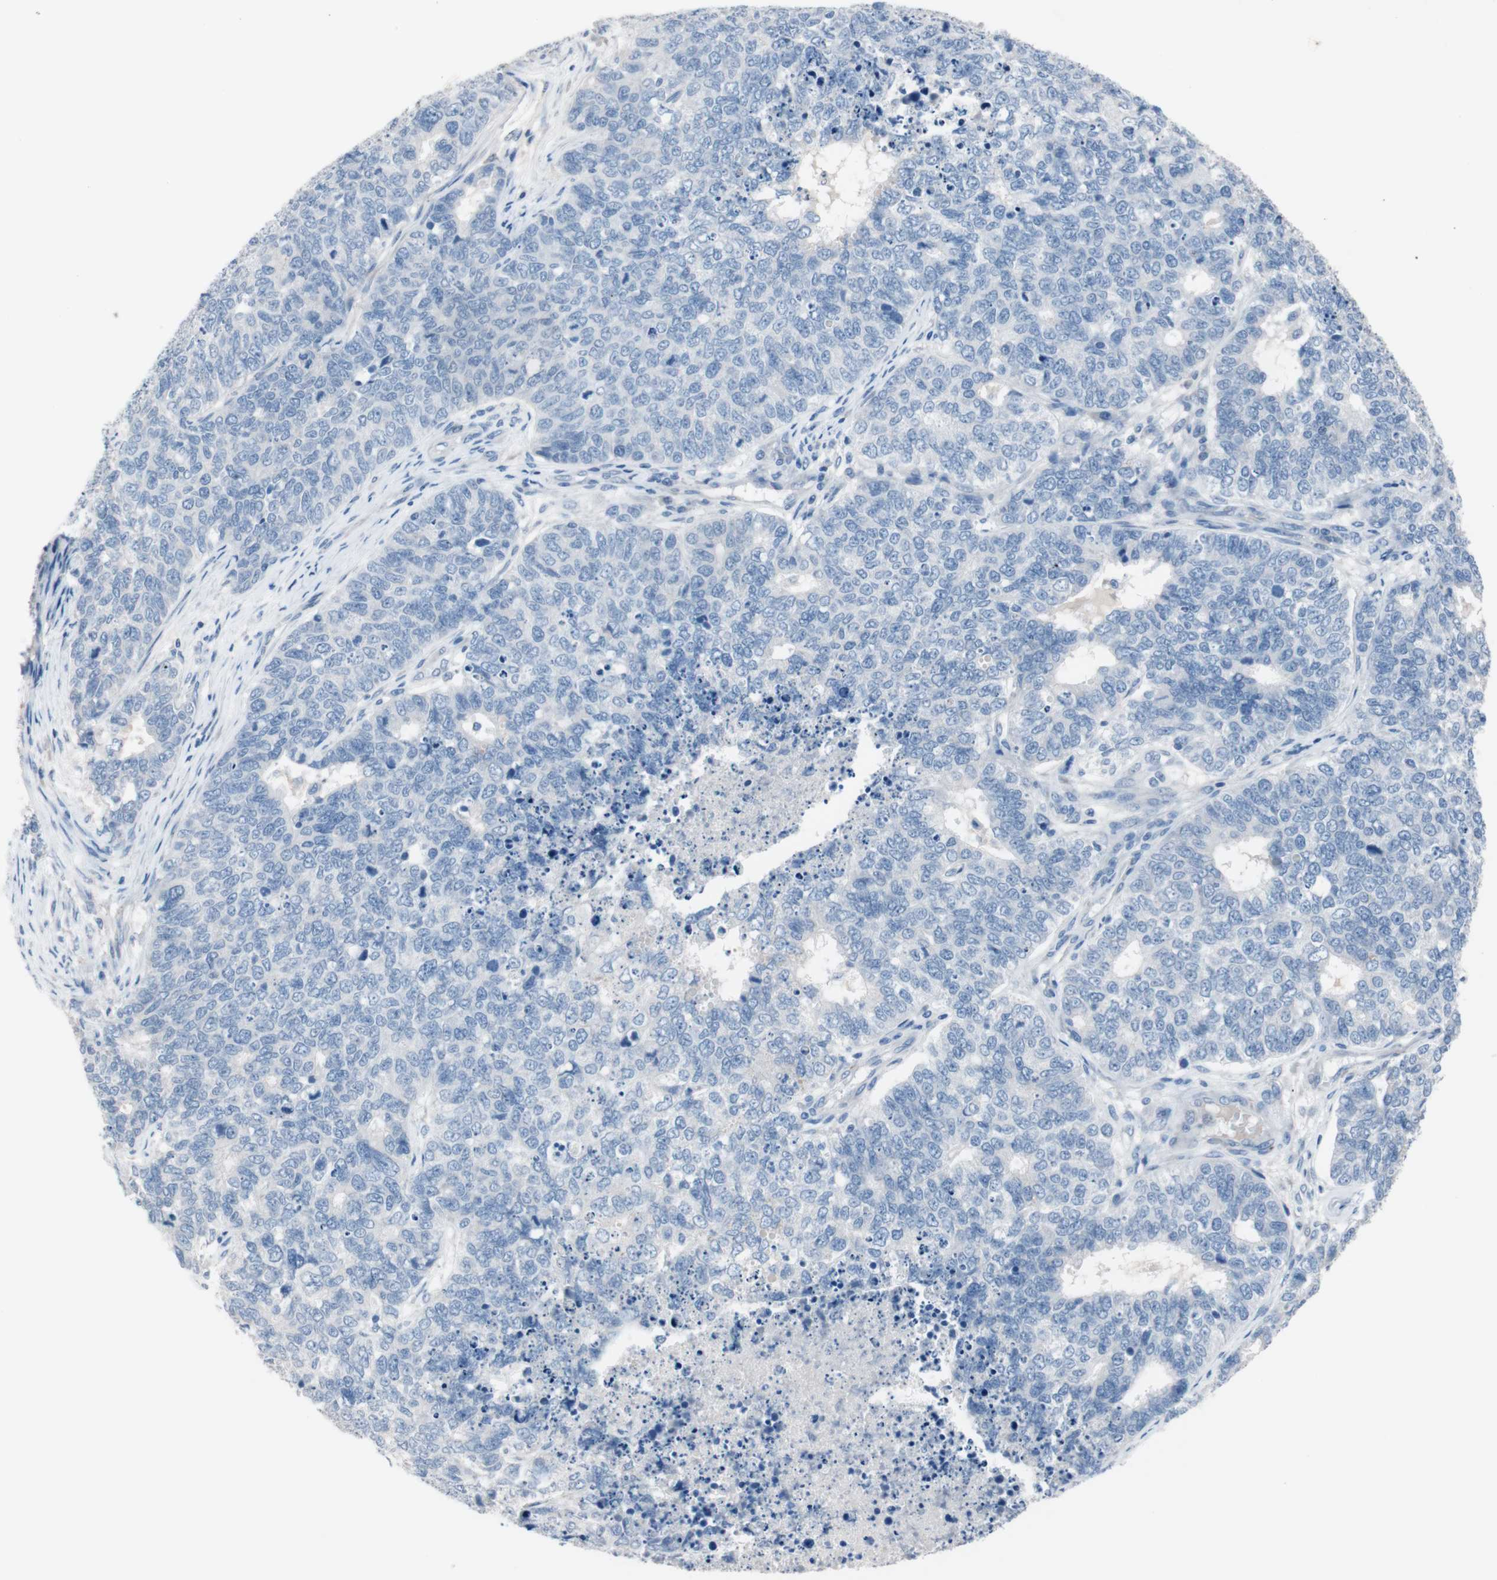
{"staining": {"intensity": "negative", "quantity": "none", "location": "none"}, "tissue": "cervical cancer", "cell_type": "Tumor cells", "image_type": "cancer", "snomed": [{"axis": "morphology", "description": "Squamous cell carcinoma, NOS"}, {"axis": "topography", "description": "Cervix"}], "caption": "Protein analysis of cervical cancer demonstrates no significant staining in tumor cells.", "gene": "ULBP1", "patient": {"sex": "female", "age": 63}}